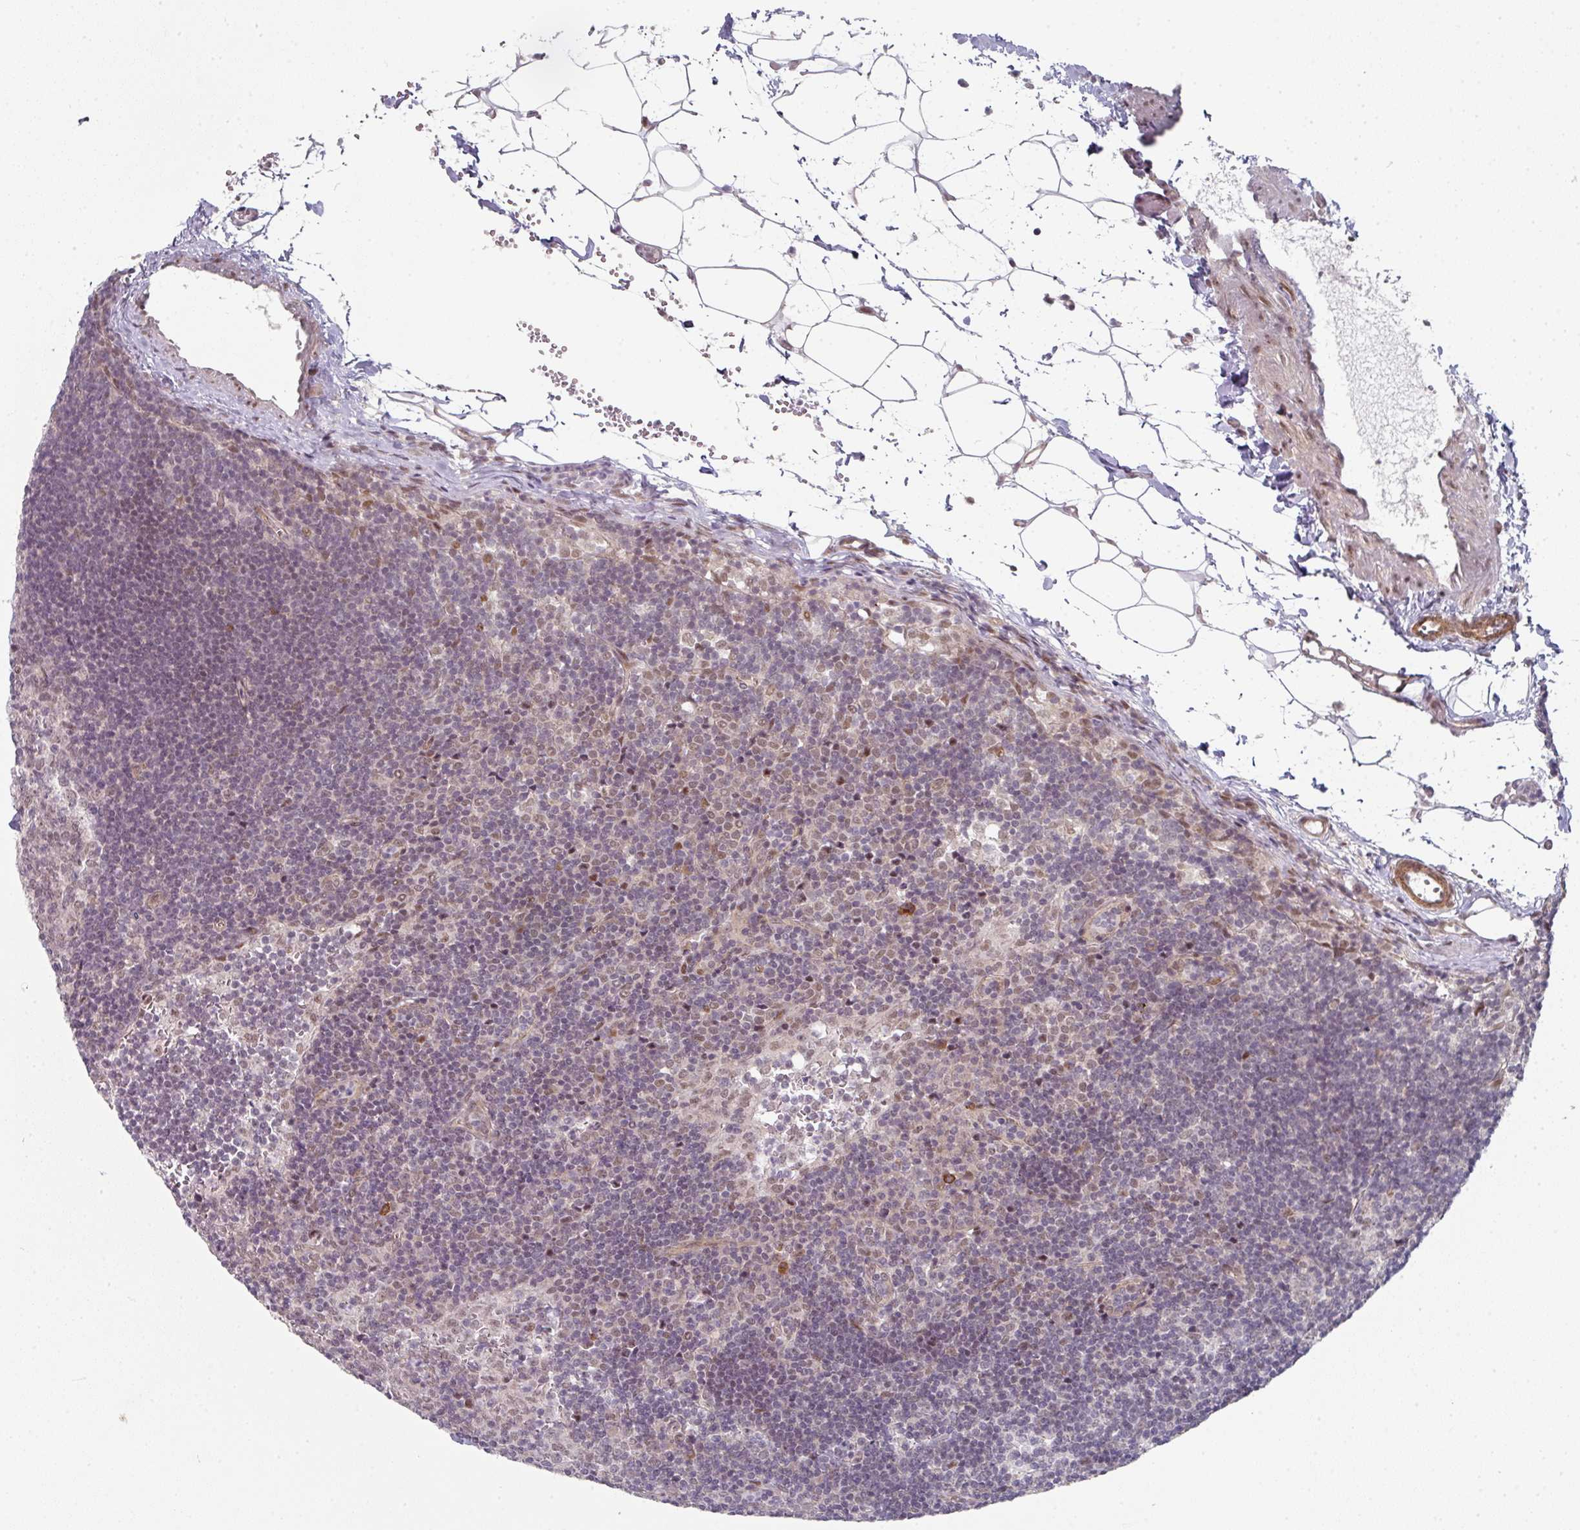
{"staining": {"intensity": "weak", "quantity": "25%-75%", "location": "nuclear"}, "tissue": "lymph node", "cell_type": "Germinal center cells", "image_type": "normal", "snomed": [{"axis": "morphology", "description": "Normal tissue, NOS"}, {"axis": "topography", "description": "Lymph node"}], "caption": "Immunohistochemistry of unremarkable human lymph node shows low levels of weak nuclear positivity in about 25%-75% of germinal center cells.", "gene": "TMCC1", "patient": {"sex": "female", "age": 29}}